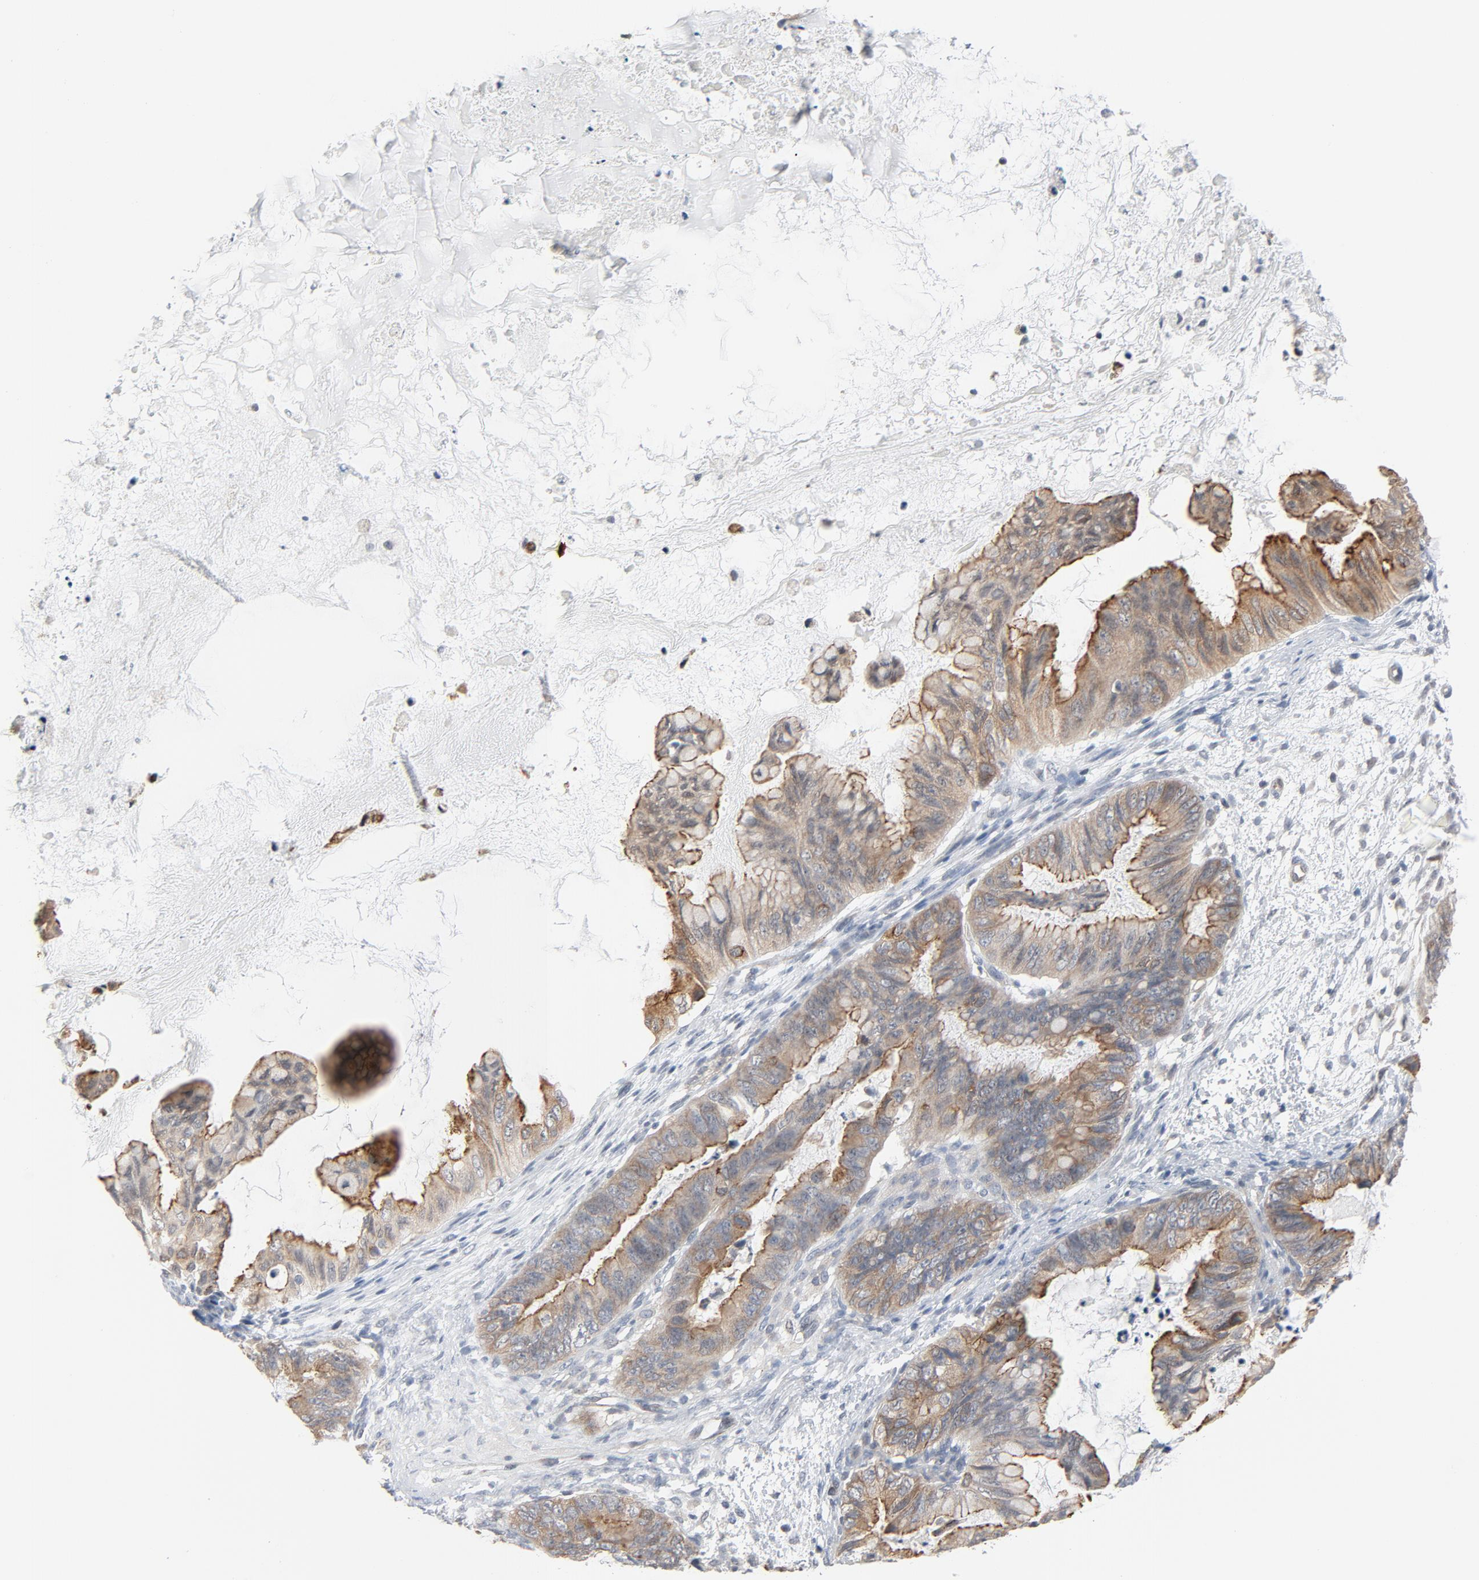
{"staining": {"intensity": "weak", "quantity": ">75%", "location": "cytoplasmic/membranous"}, "tissue": "ovarian cancer", "cell_type": "Tumor cells", "image_type": "cancer", "snomed": [{"axis": "morphology", "description": "Cystadenocarcinoma, mucinous, NOS"}, {"axis": "topography", "description": "Ovary"}], "caption": "High-magnification brightfield microscopy of ovarian cancer (mucinous cystadenocarcinoma) stained with DAB (3,3'-diaminobenzidine) (brown) and counterstained with hematoxylin (blue). tumor cells exhibit weak cytoplasmic/membranous expression is seen in about>75% of cells.", "gene": "ITPR3", "patient": {"sex": "female", "age": 36}}